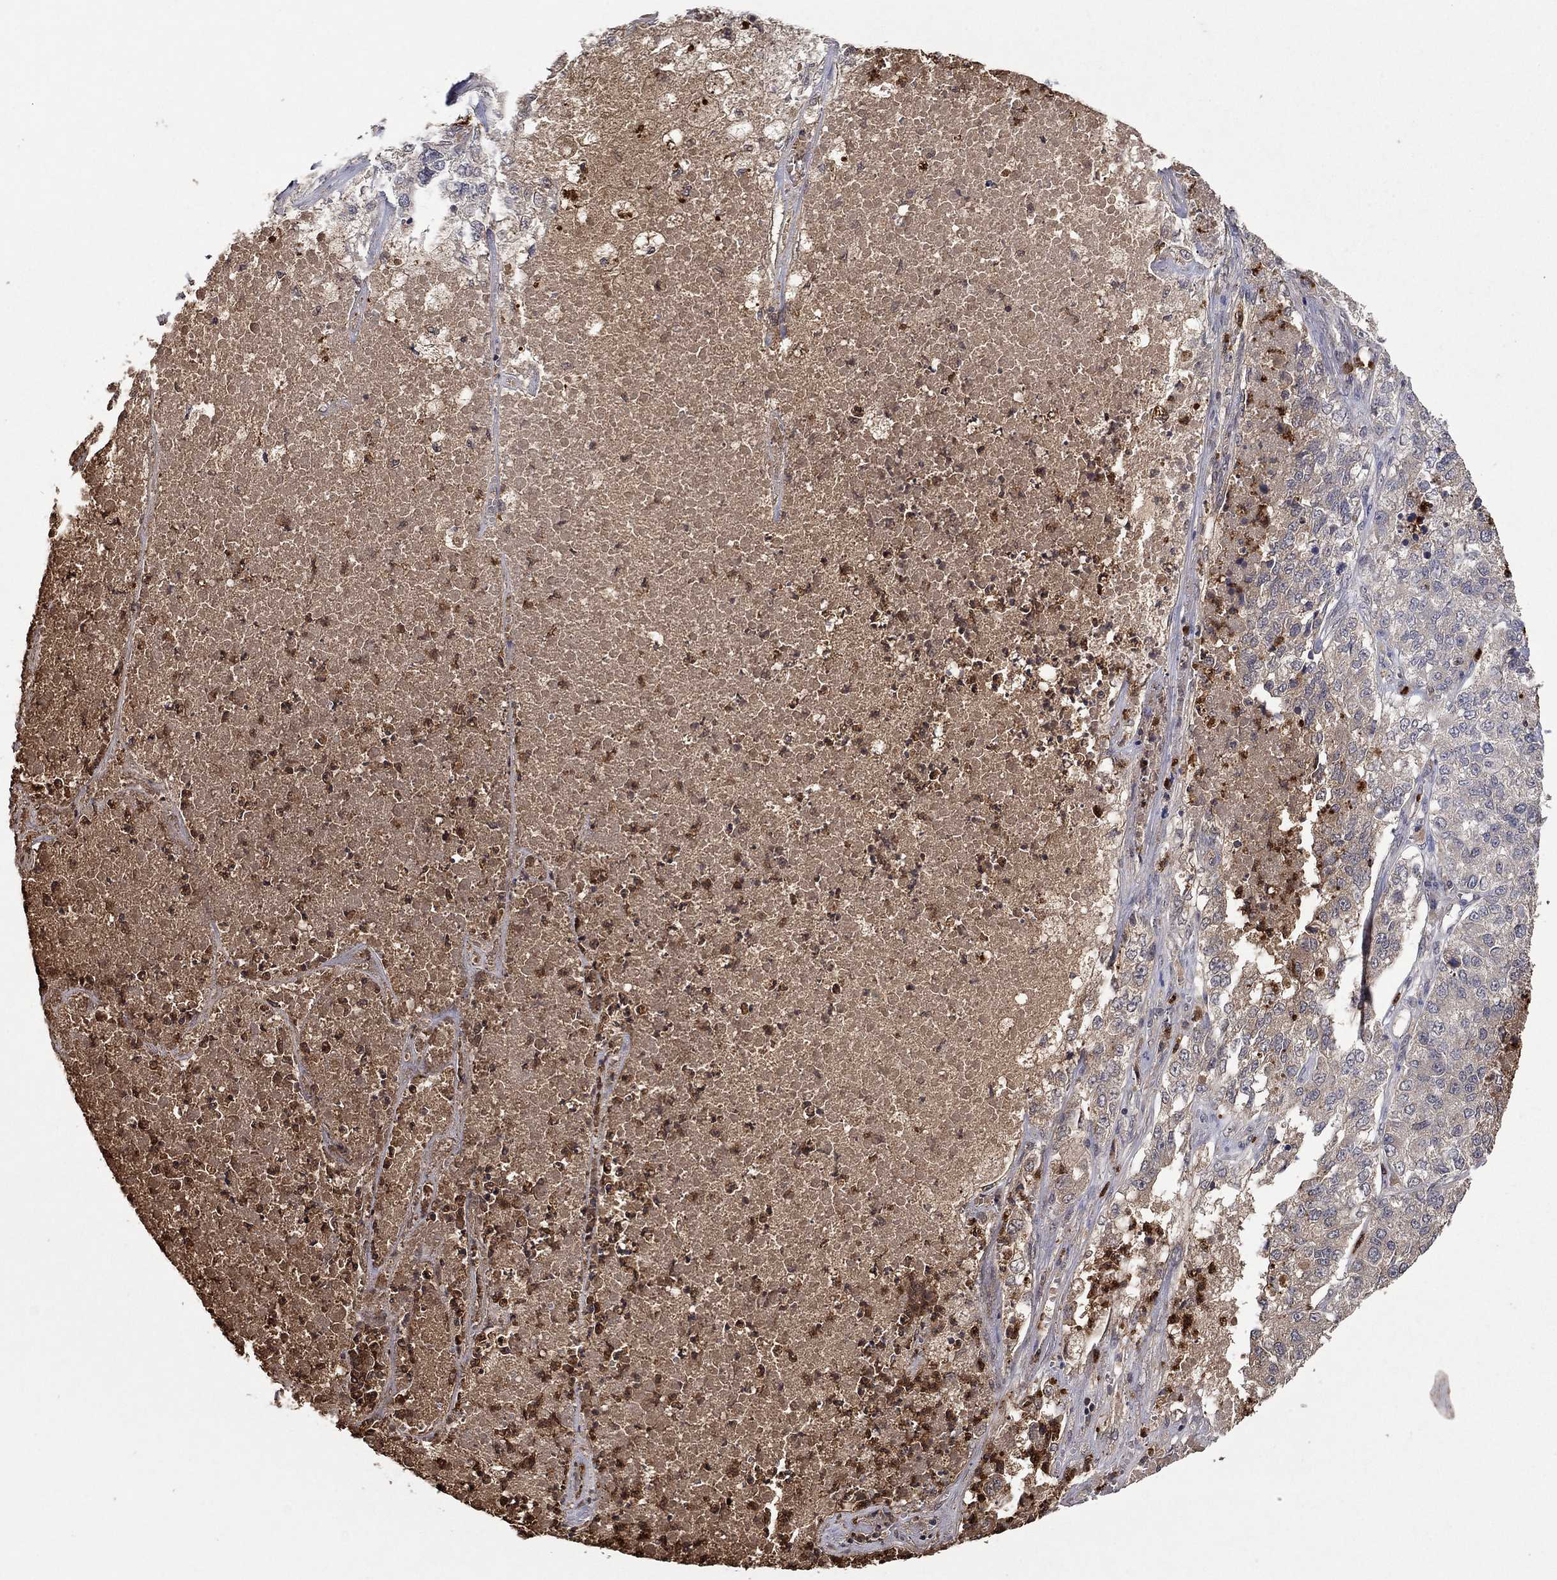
{"staining": {"intensity": "negative", "quantity": "none", "location": "none"}, "tissue": "lung cancer", "cell_type": "Tumor cells", "image_type": "cancer", "snomed": [{"axis": "morphology", "description": "Adenocarcinoma, NOS"}, {"axis": "topography", "description": "Lung"}], "caption": "Immunohistochemistry (IHC) of adenocarcinoma (lung) shows no positivity in tumor cells. (DAB (3,3'-diaminobenzidine) immunohistochemistry (IHC) visualized using brightfield microscopy, high magnification).", "gene": "CCL5", "patient": {"sex": "male", "age": 49}}